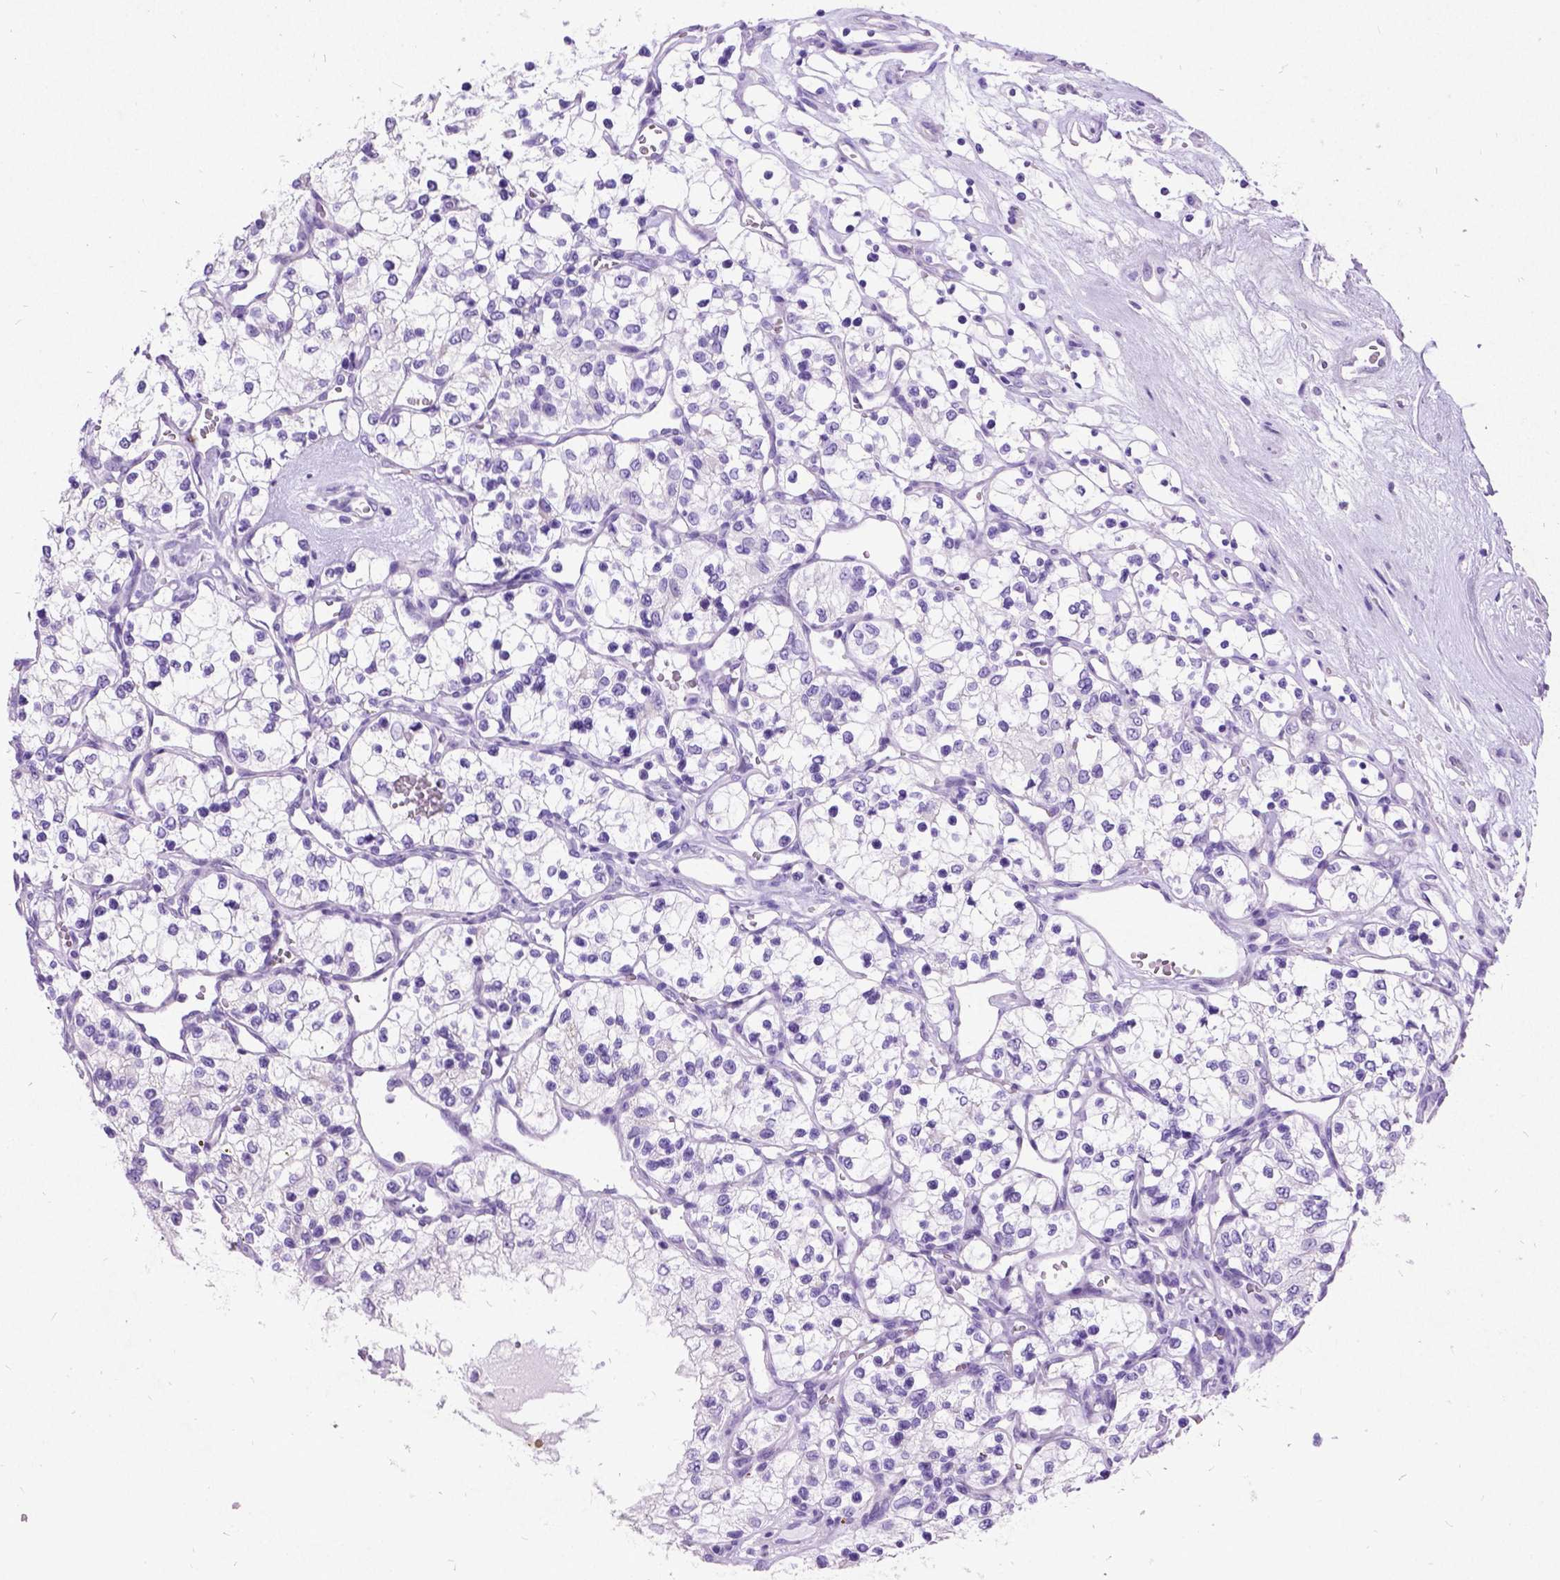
{"staining": {"intensity": "negative", "quantity": "none", "location": "none"}, "tissue": "renal cancer", "cell_type": "Tumor cells", "image_type": "cancer", "snomed": [{"axis": "morphology", "description": "Adenocarcinoma, NOS"}, {"axis": "topography", "description": "Kidney"}], "caption": "Immunohistochemical staining of human renal cancer (adenocarcinoma) reveals no significant positivity in tumor cells. (DAB (3,3'-diaminobenzidine) immunohistochemistry (IHC), high magnification).", "gene": "NEUROD4", "patient": {"sex": "female", "age": 69}}